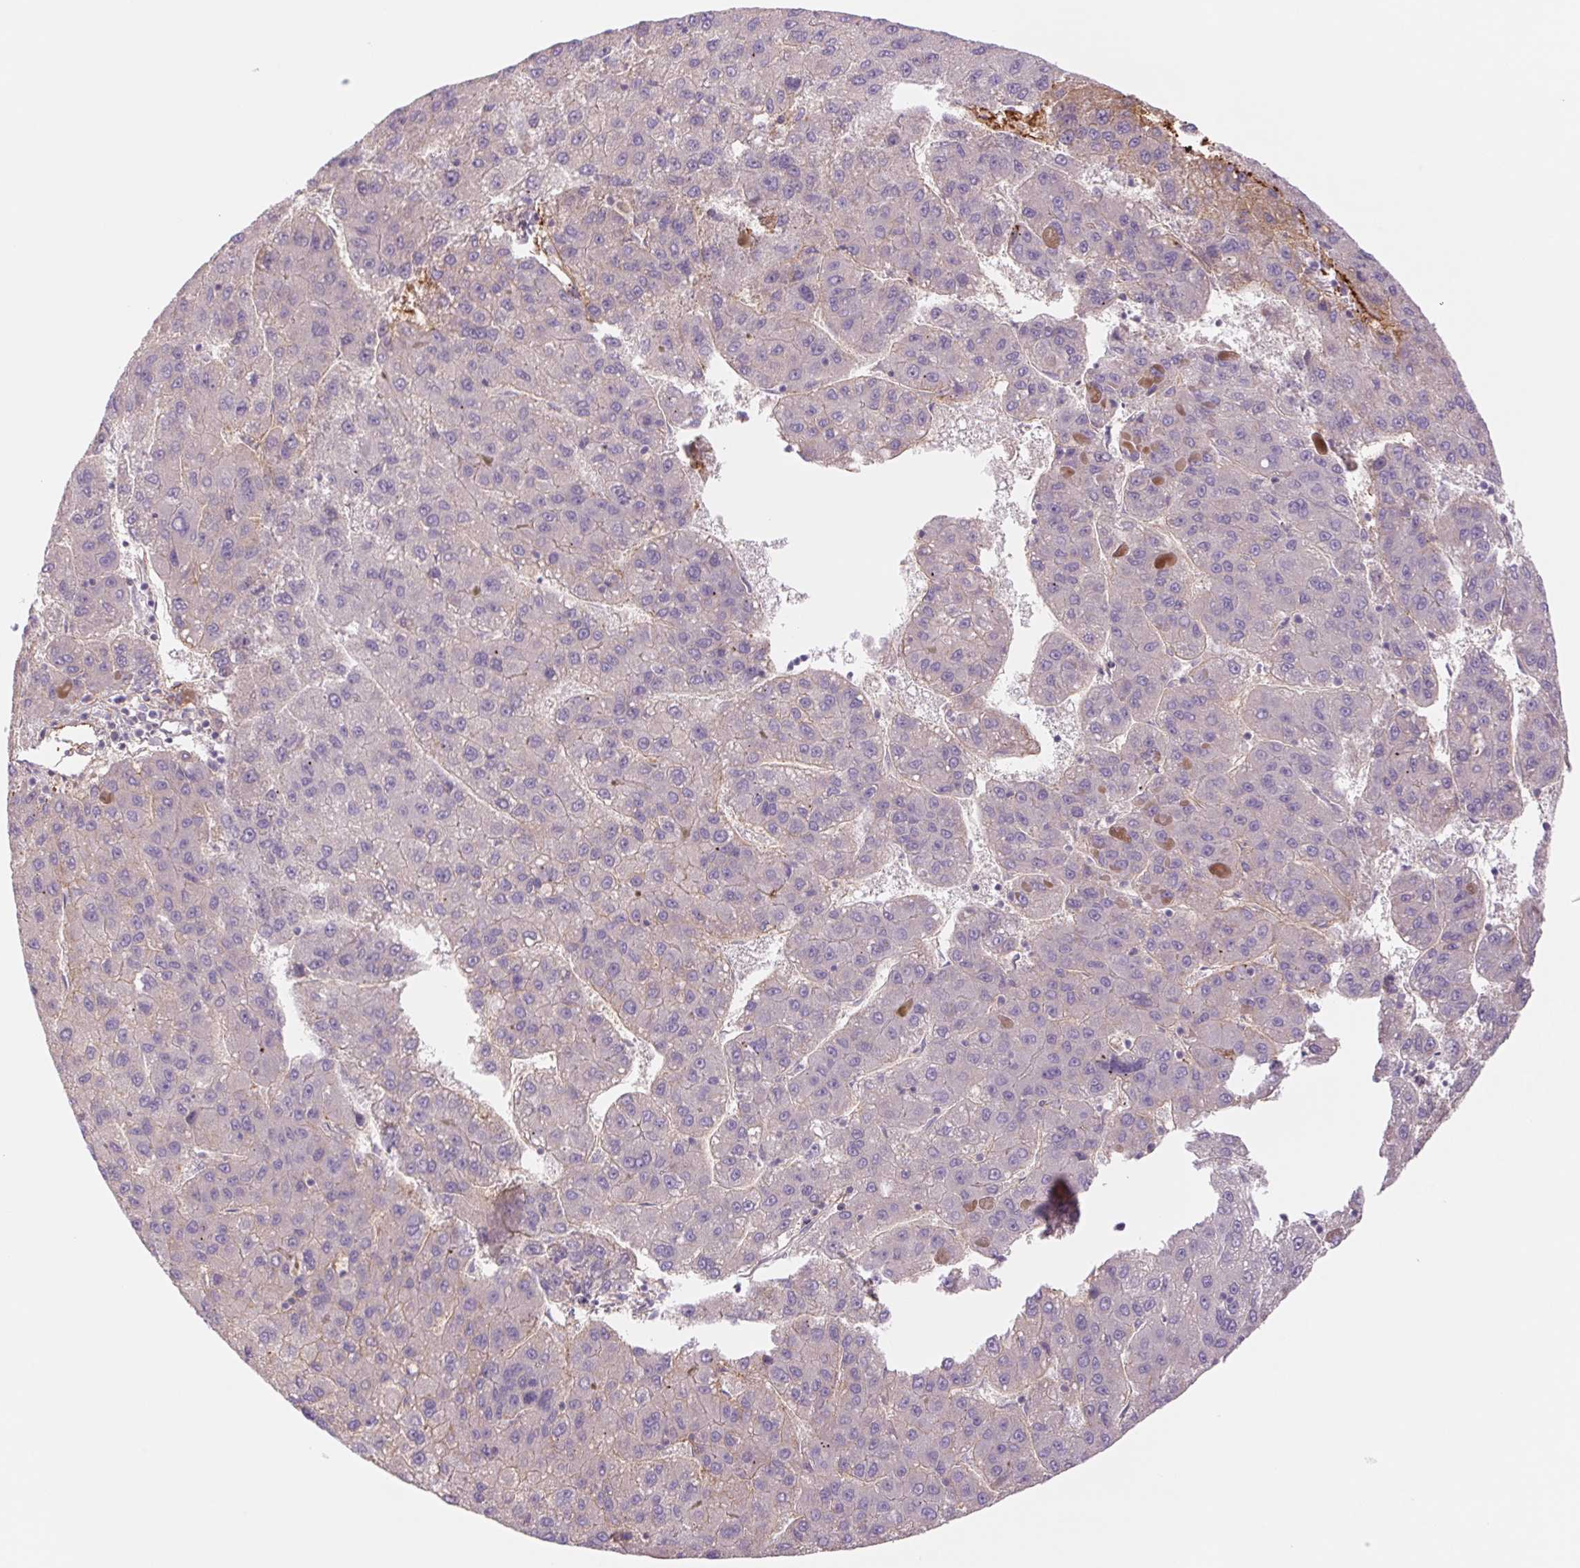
{"staining": {"intensity": "negative", "quantity": "none", "location": "none"}, "tissue": "liver cancer", "cell_type": "Tumor cells", "image_type": "cancer", "snomed": [{"axis": "morphology", "description": "Carcinoma, Hepatocellular, NOS"}, {"axis": "topography", "description": "Liver"}], "caption": "This is an immunohistochemistry histopathology image of liver hepatocellular carcinoma. There is no staining in tumor cells.", "gene": "KRT1", "patient": {"sex": "female", "age": 82}}